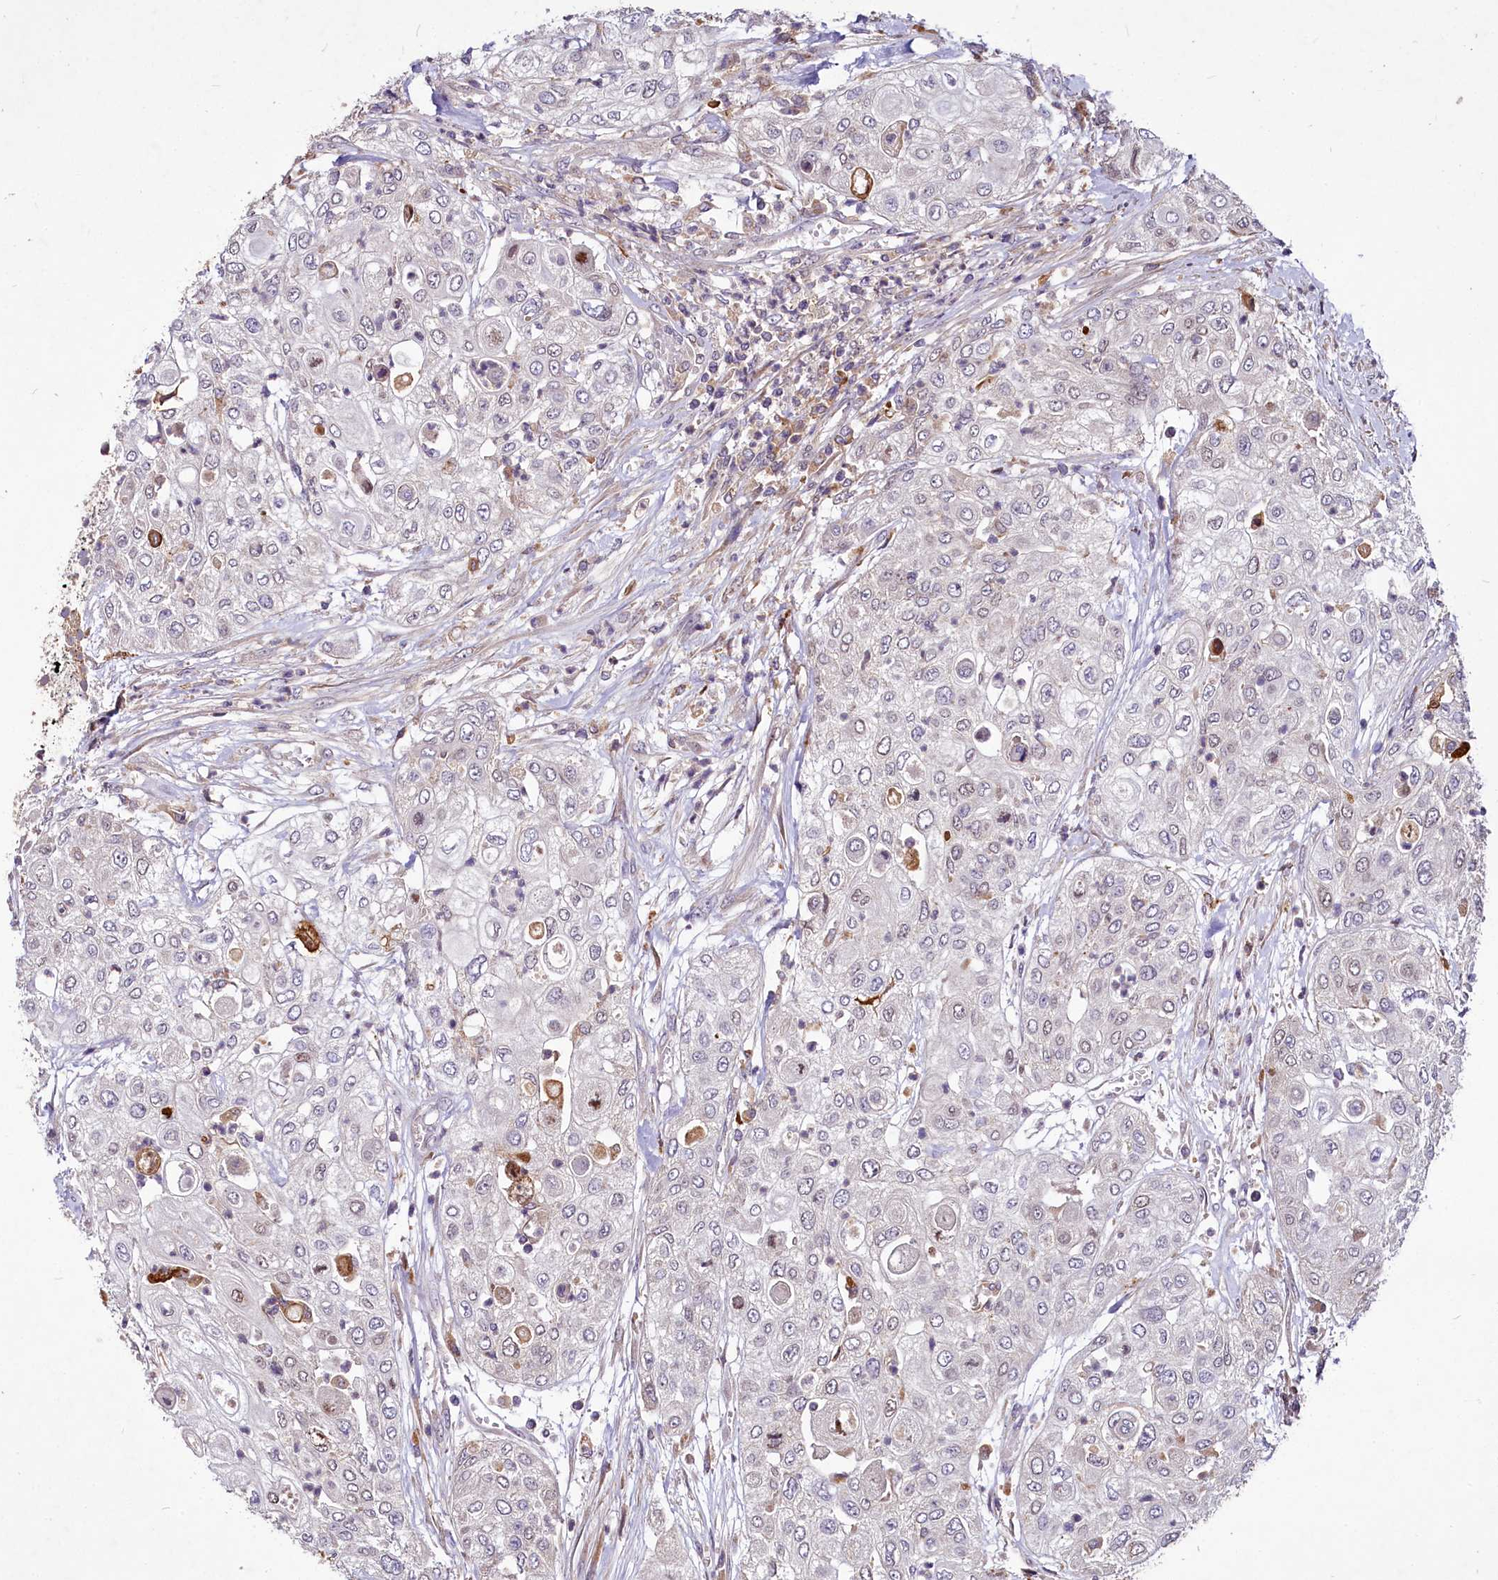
{"staining": {"intensity": "negative", "quantity": "none", "location": "none"}, "tissue": "urothelial cancer", "cell_type": "Tumor cells", "image_type": "cancer", "snomed": [{"axis": "morphology", "description": "Urothelial carcinoma, High grade"}, {"axis": "topography", "description": "Urinary bladder"}], "caption": "Human urothelial cancer stained for a protein using immunohistochemistry reveals no positivity in tumor cells.", "gene": "C11orf86", "patient": {"sex": "female", "age": 79}}